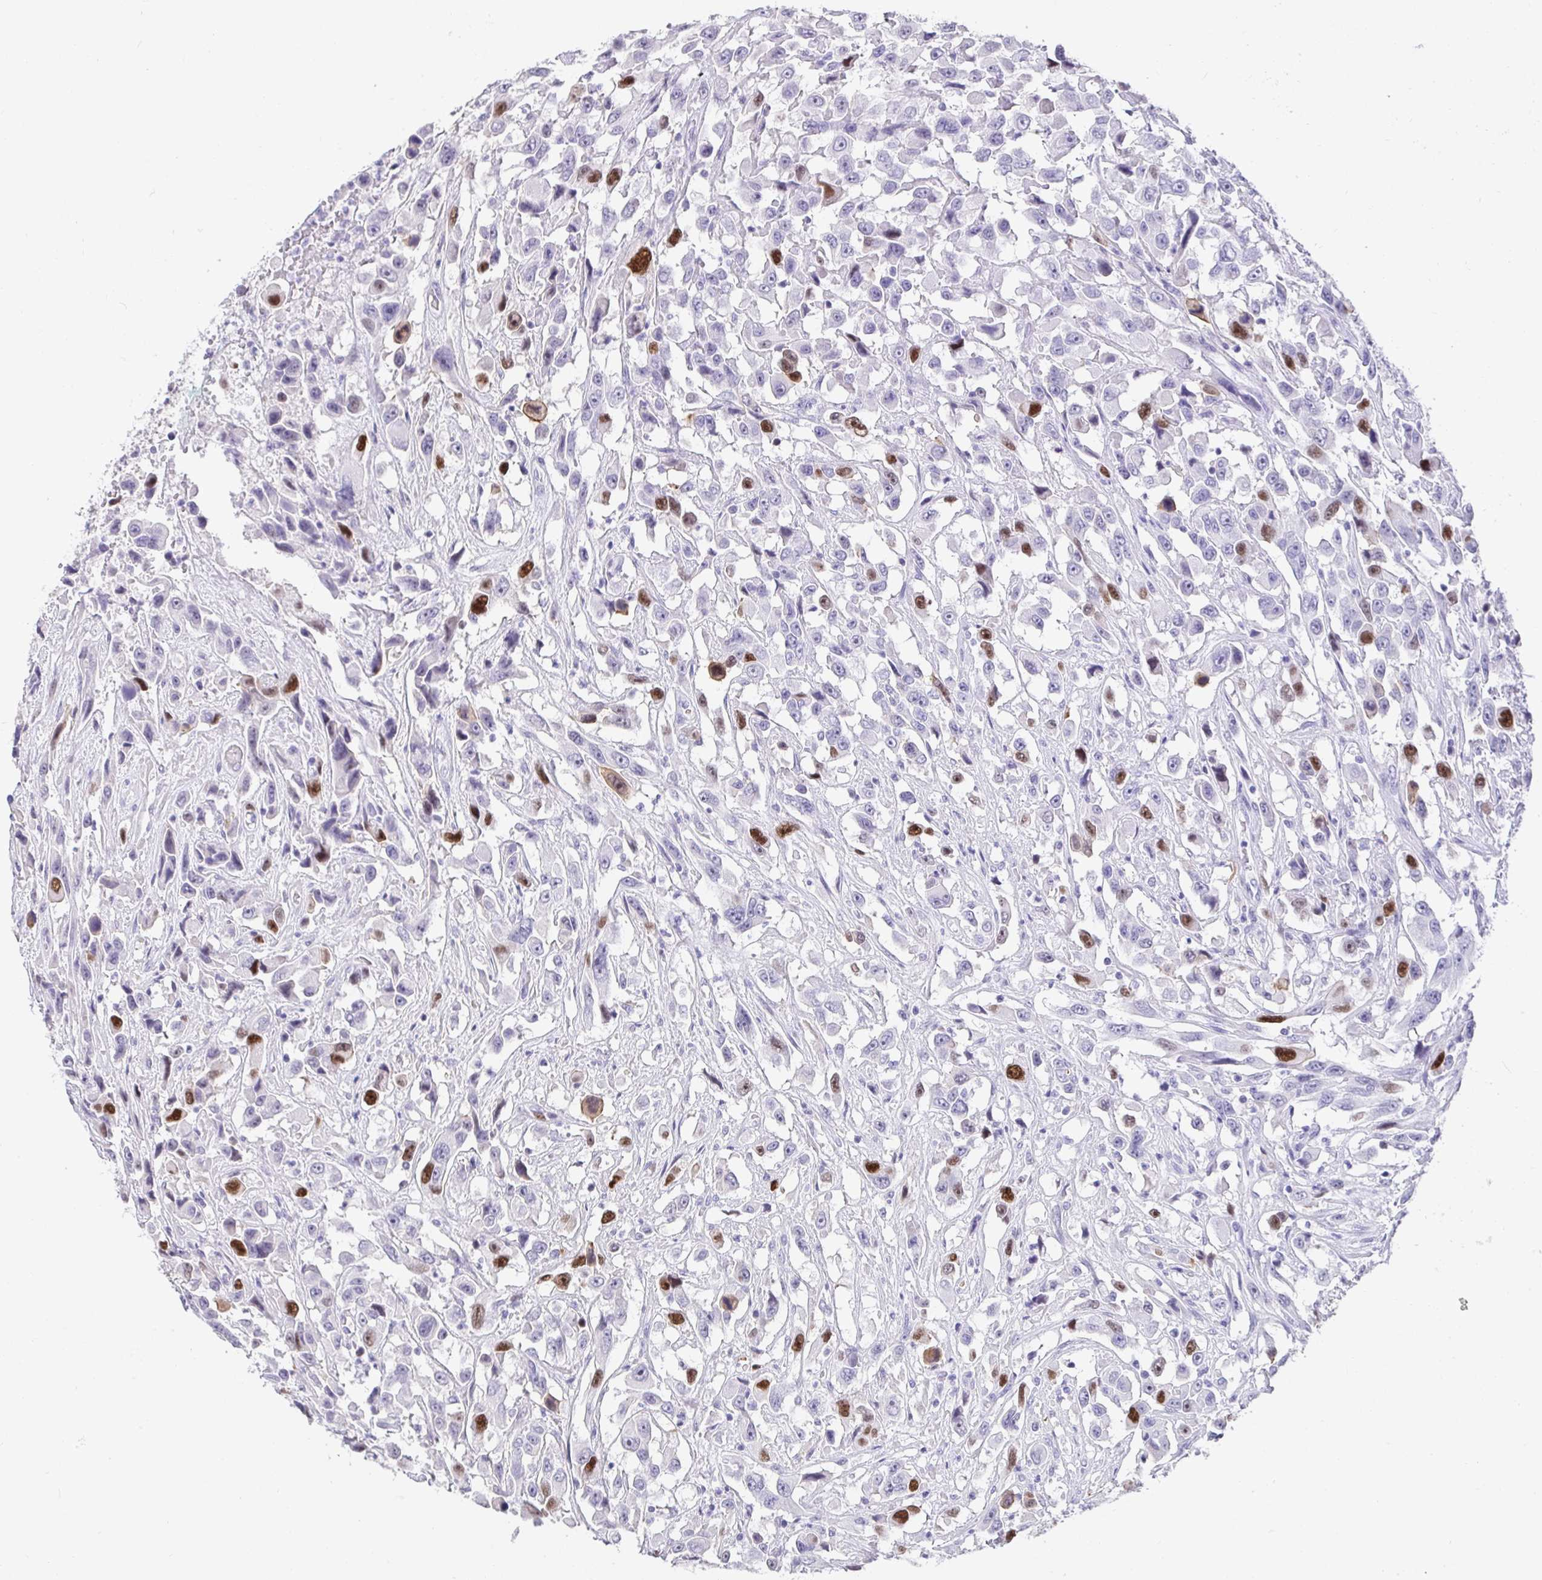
{"staining": {"intensity": "strong", "quantity": "<25%", "location": "nuclear"}, "tissue": "urothelial cancer", "cell_type": "Tumor cells", "image_type": "cancer", "snomed": [{"axis": "morphology", "description": "Urothelial carcinoma, High grade"}, {"axis": "topography", "description": "Urinary bladder"}], "caption": "IHC (DAB (3,3'-diaminobenzidine)) staining of urothelial cancer exhibits strong nuclear protein expression in approximately <25% of tumor cells.", "gene": "ANLN", "patient": {"sex": "male", "age": 53}}